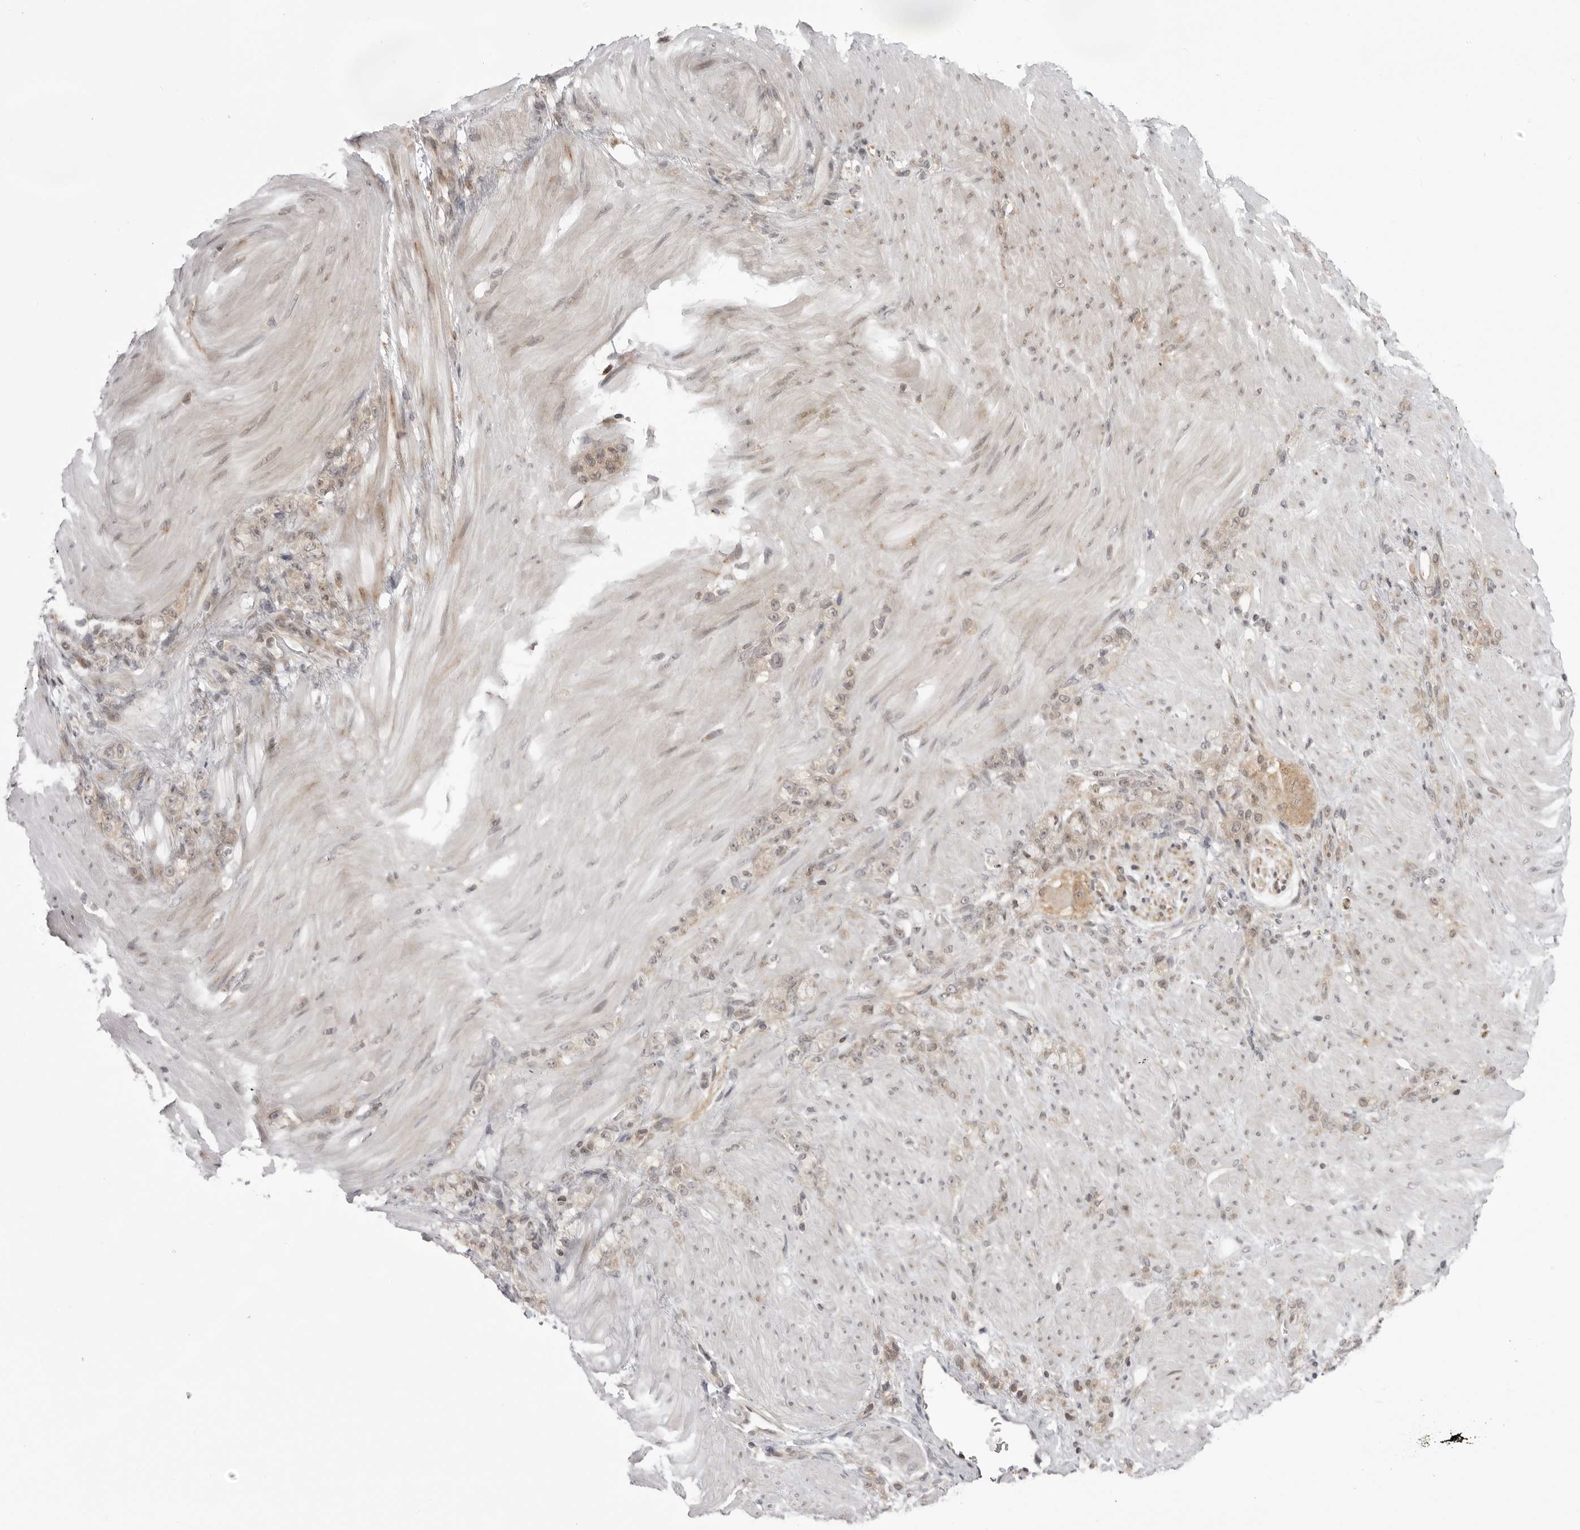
{"staining": {"intensity": "weak", "quantity": "<25%", "location": "cytoplasmic/membranous"}, "tissue": "stomach cancer", "cell_type": "Tumor cells", "image_type": "cancer", "snomed": [{"axis": "morphology", "description": "Normal tissue, NOS"}, {"axis": "morphology", "description": "Adenocarcinoma, NOS"}, {"axis": "topography", "description": "Stomach"}], "caption": "Tumor cells show no significant protein expression in adenocarcinoma (stomach).", "gene": "PTK2B", "patient": {"sex": "male", "age": 82}}